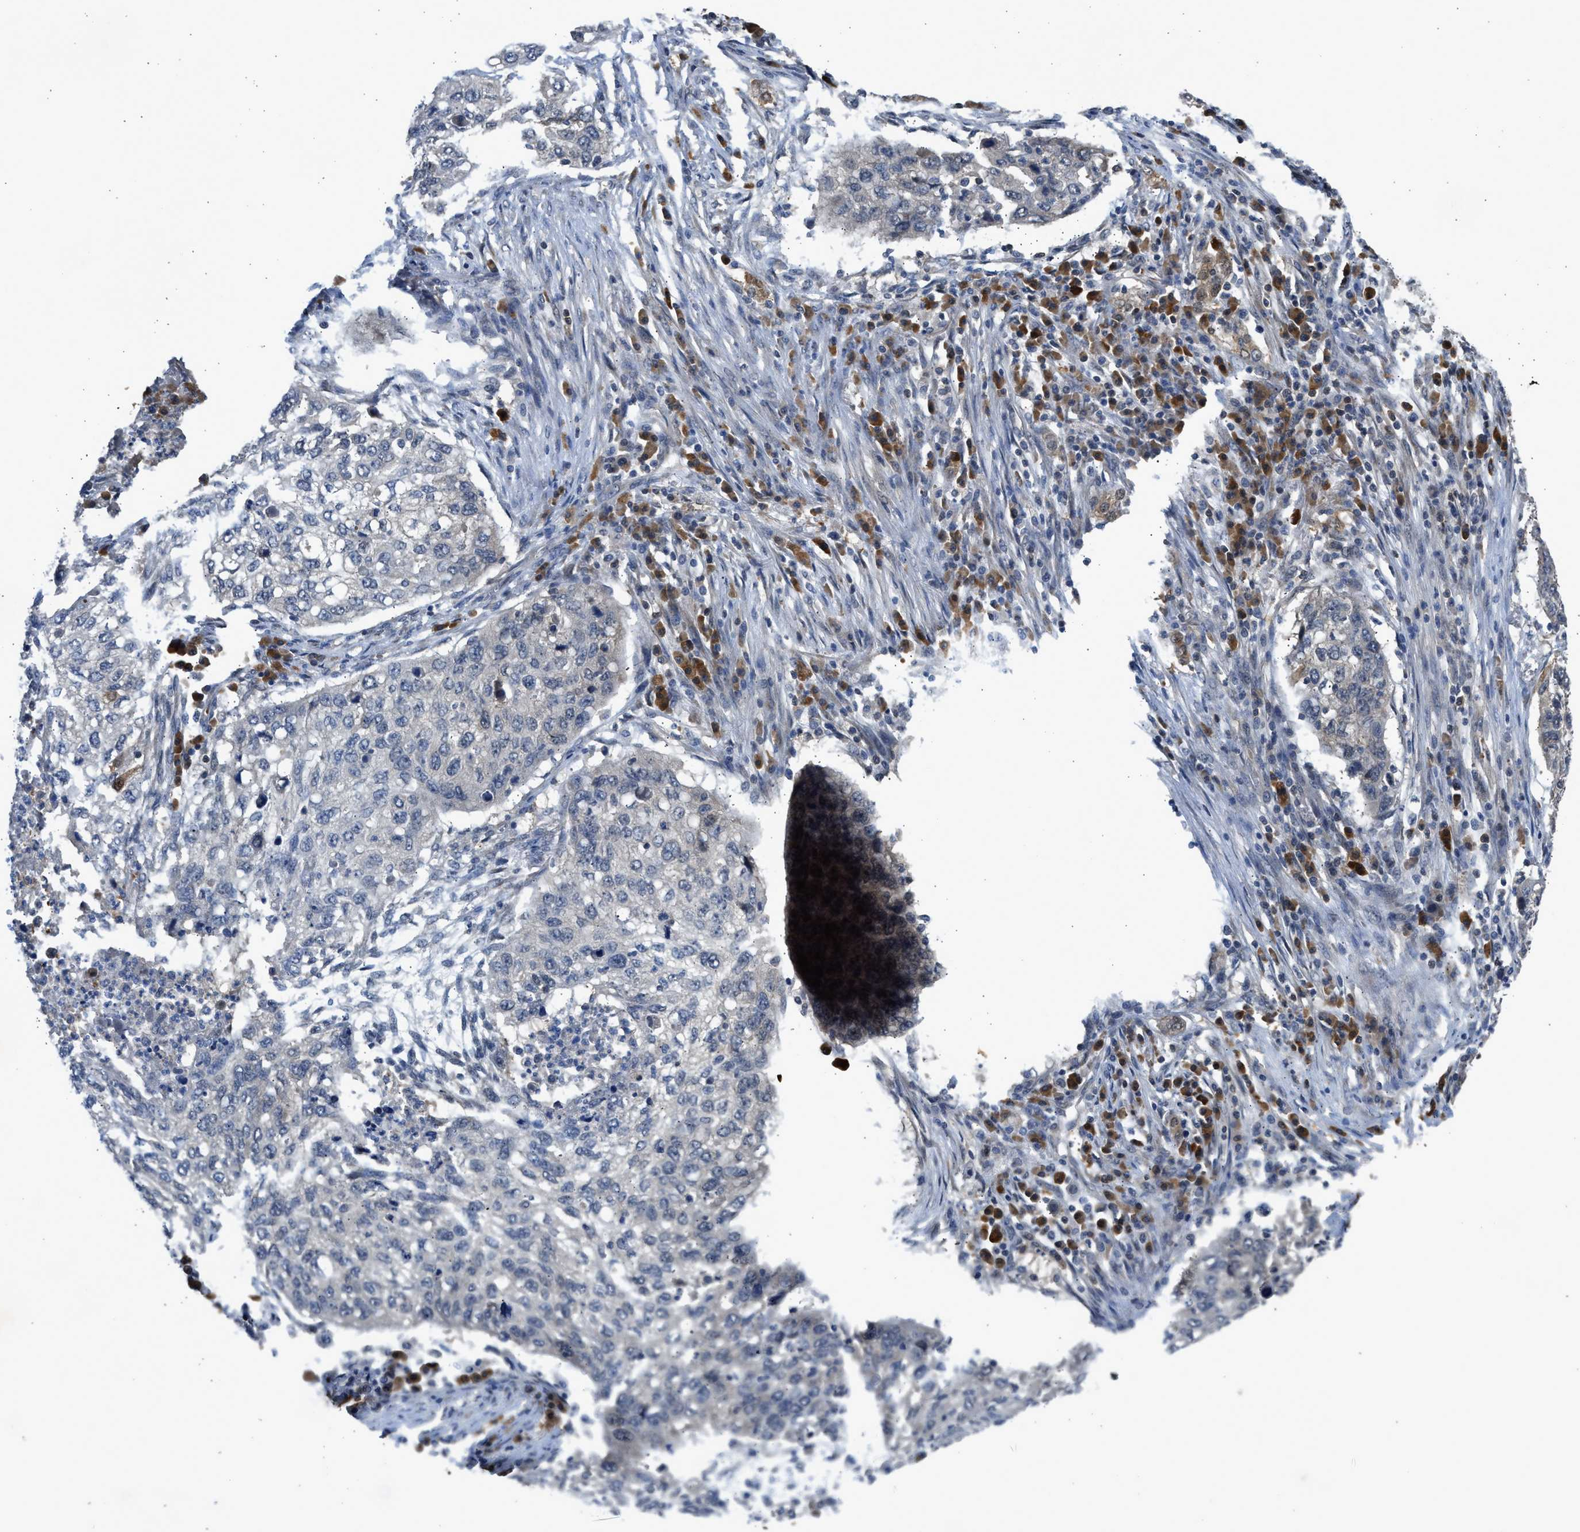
{"staining": {"intensity": "negative", "quantity": "none", "location": "none"}, "tissue": "lung cancer", "cell_type": "Tumor cells", "image_type": "cancer", "snomed": [{"axis": "morphology", "description": "Squamous cell carcinoma, NOS"}, {"axis": "topography", "description": "Lung"}], "caption": "Tumor cells show no significant protein staining in lung cancer (squamous cell carcinoma). (DAB immunohistochemistry, high magnification).", "gene": "MAPK7", "patient": {"sex": "female", "age": 63}}